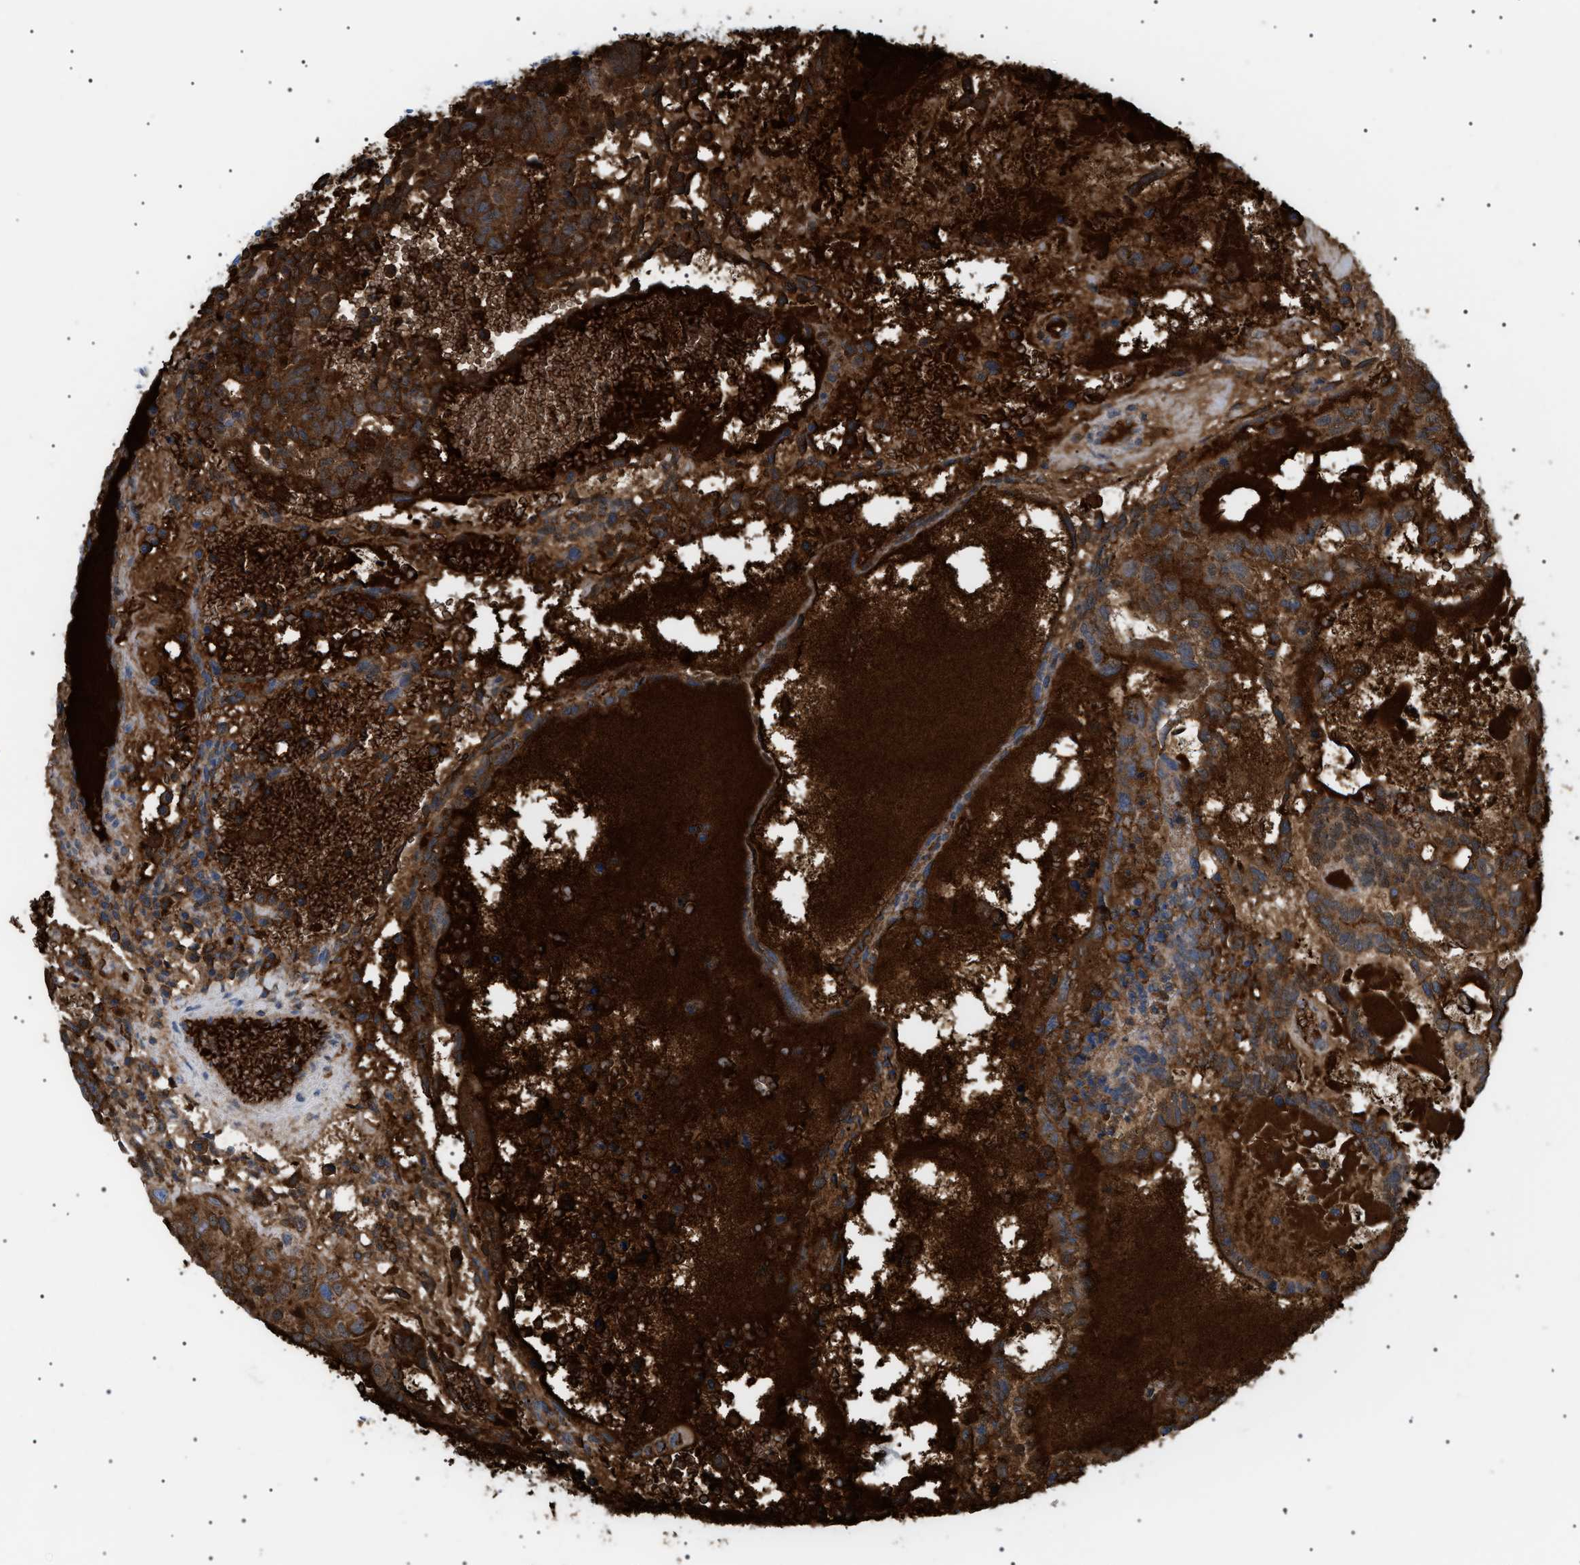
{"staining": {"intensity": "moderate", "quantity": "25%-75%", "location": "cytoplasmic/membranous"}, "tissue": "testis cancer", "cell_type": "Tumor cells", "image_type": "cancer", "snomed": [{"axis": "morphology", "description": "Seminoma, NOS"}, {"axis": "morphology", "description": "Carcinoma, Embryonal, NOS"}, {"axis": "topography", "description": "Testis"}], "caption": "The immunohistochemical stain labels moderate cytoplasmic/membranous positivity in tumor cells of testis cancer tissue.", "gene": "LPA", "patient": {"sex": "male", "age": 52}}